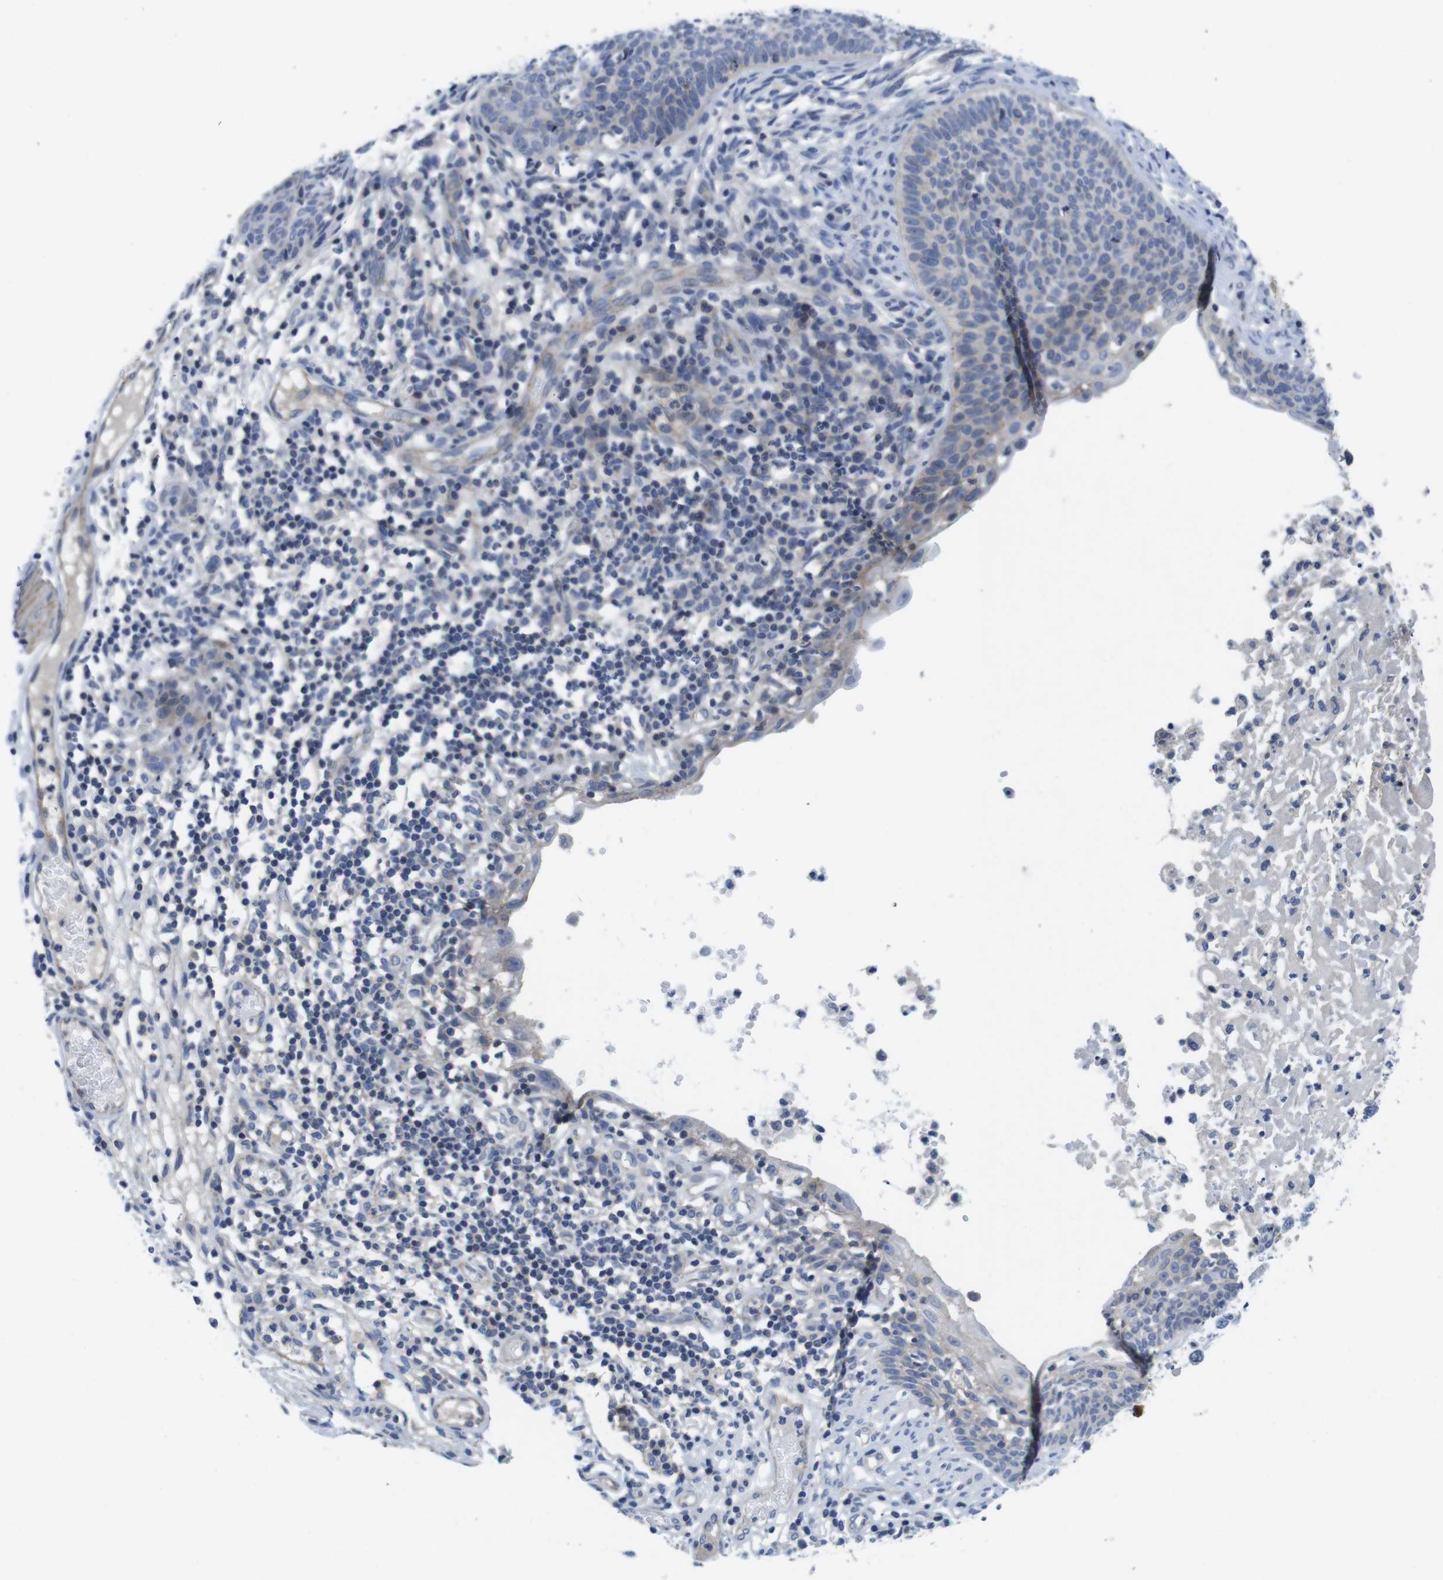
{"staining": {"intensity": "negative", "quantity": "none", "location": "none"}, "tissue": "skin cancer", "cell_type": "Tumor cells", "image_type": "cancer", "snomed": [{"axis": "morphology", "description": "Normal tissue, NOS"}, {"axis": "morphology", "description": "Basal cell carcinoma"}, {"axis": "topography", "description": "Skin"}], "caption": "This is an immunohistochemistry (IHC) image of skin cancer (basal cell carcinoma). There is no expression in tumor cells.", "gene": "SCRIB", "patient": {"sex": "male", "age": 87}}